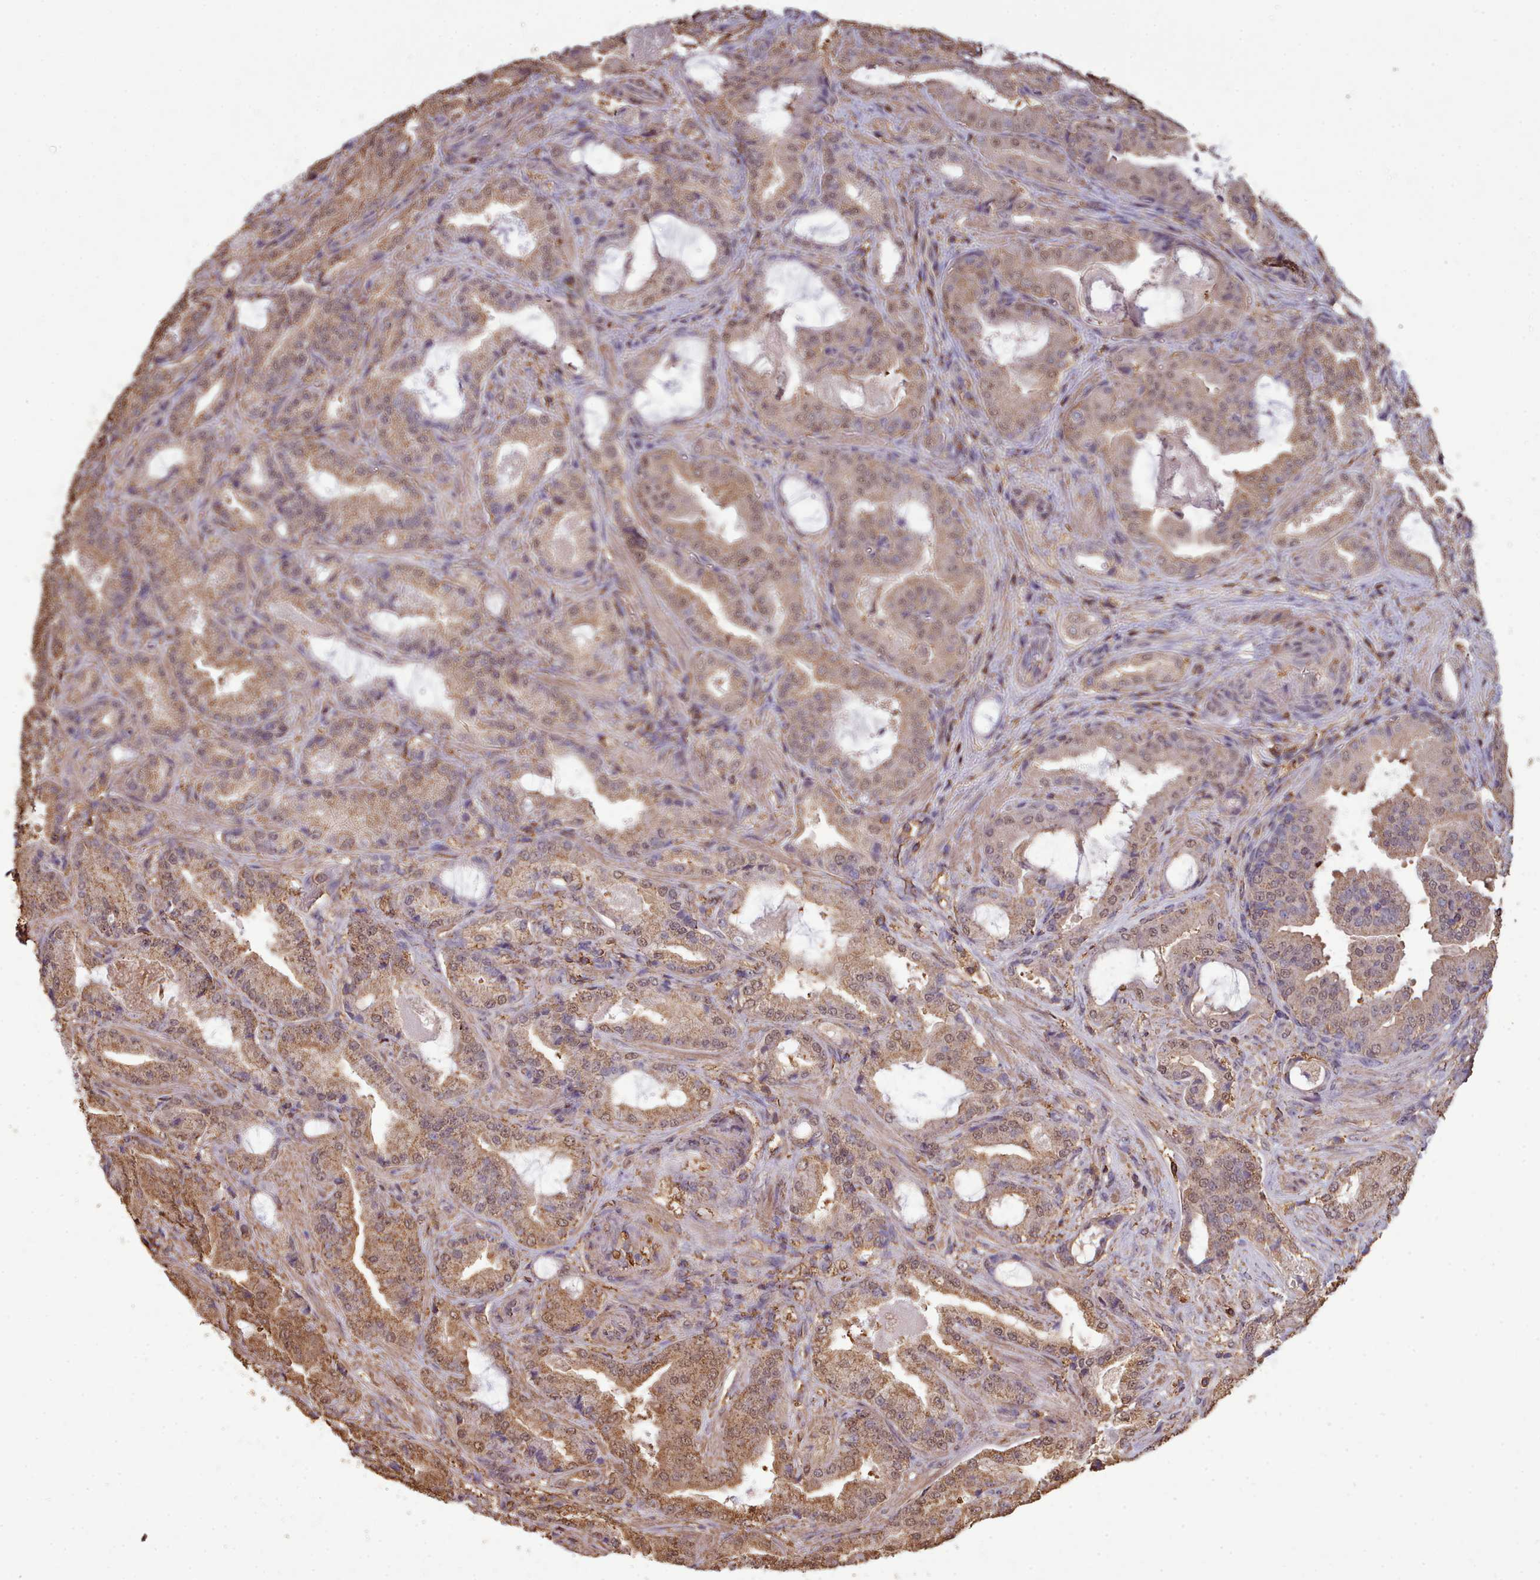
{"staining": {"intensity": "moderate", "quantity": ">75%", "location": "cytoplasmic/membranous,nuclear"}, "tissue": "prostate cancer", "cell_type": "Tumor cells", "image_type": "cancer", "snomed": [{"axis": "morphology", "description": "Adenocarcinoma, High grade"}, {"axis": "topography", "description": "Prostate"}], "caption": "An image of prostate adenocarcinoma (high-grade) stained for a protein reveals moderate cytoplasmic/membranous and nuclear brown staining in tumor cells. (DAB (3,3'-diaminobenzidine) IHC with brightfield microscopy, high magnification).", "gene": "METRN", "patient": {"sex": "male", "age": 68}}